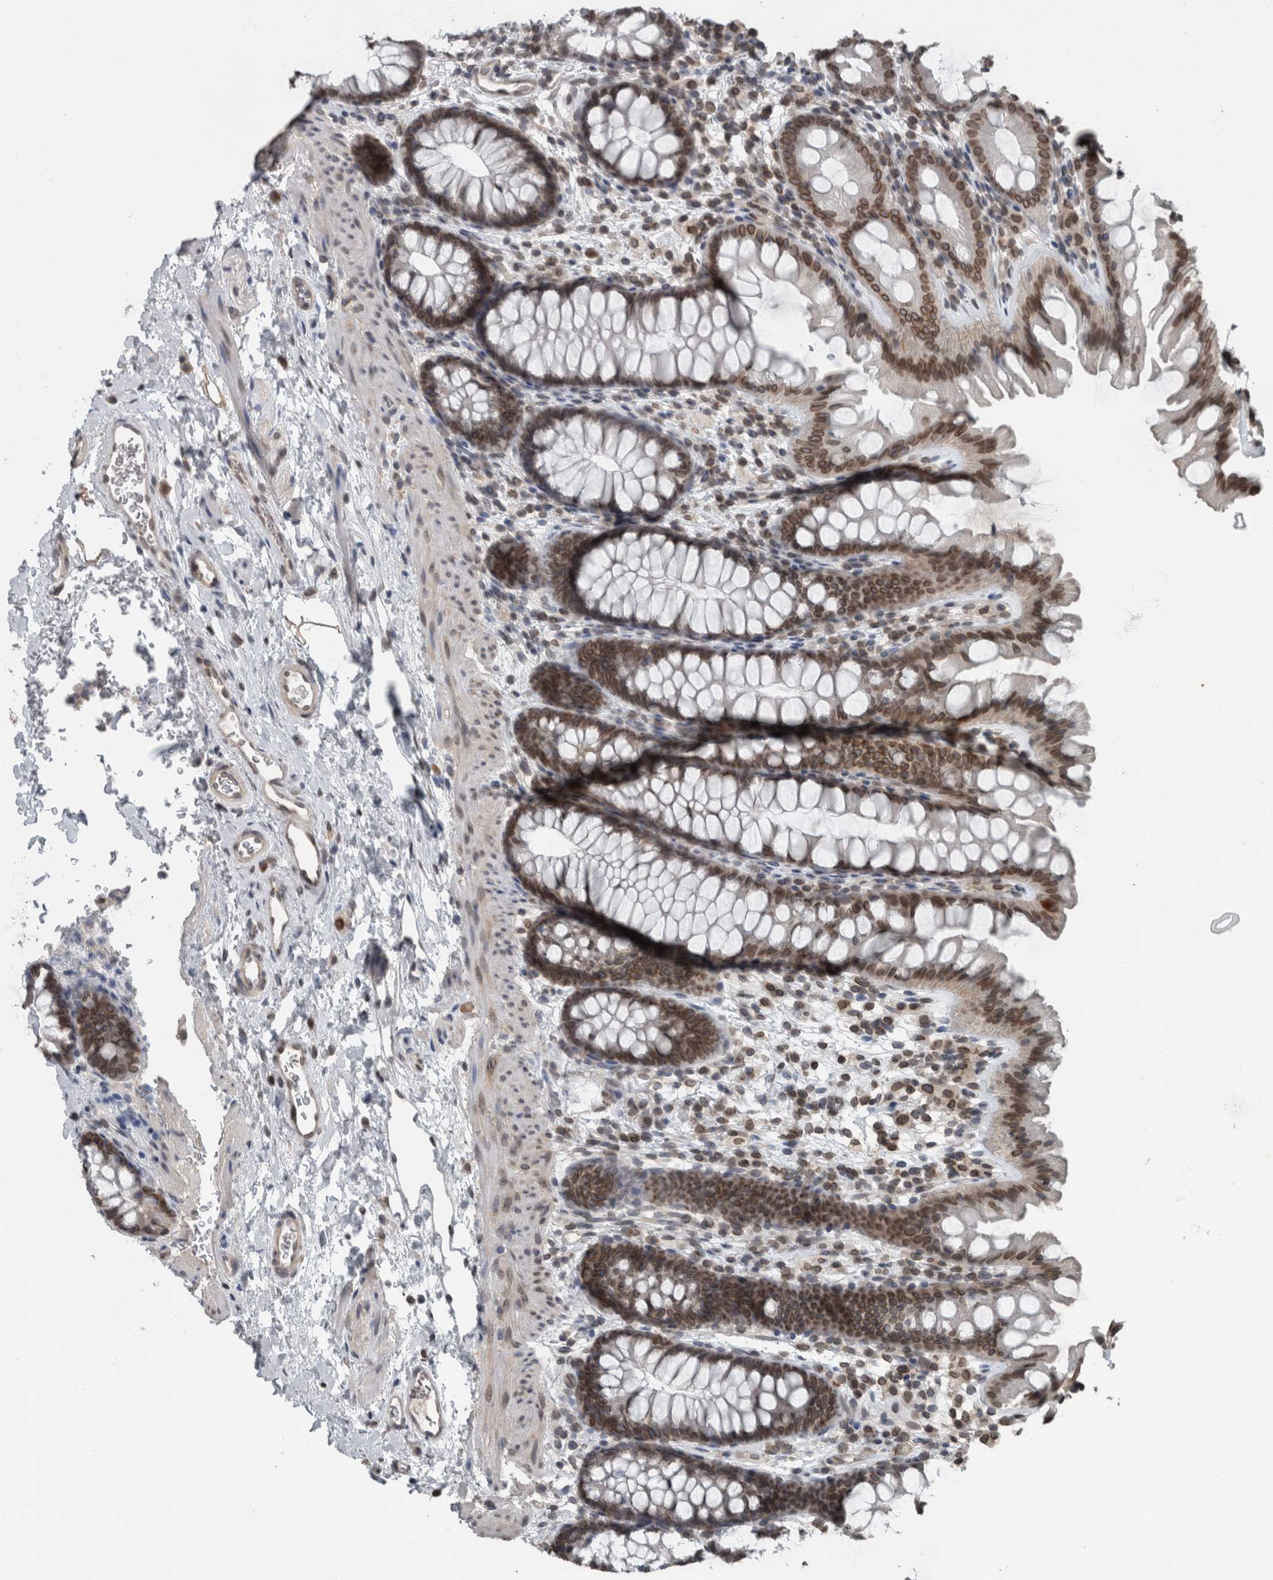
{"staining": {"intensity": "moderate", "quantity": ">75%", "location": "cytoplasmic/membranous,nuclear"}, "tissue": "colon", "cell_type": "Endothelial cells", "image_type": "normal", "snomed": [{"axis": "morphology", "description": "Normal tissue, NOS"}, {"axis": "topography", "description": "Colon"}], "caption": "Protein staining of unremarkable colon exhibits moderate cytoplasmic/membranous,nuclear expression in about >75% of endothelial cells.", "gene": "RANBP2", "patient": {"sex": "female", "age": 62}}